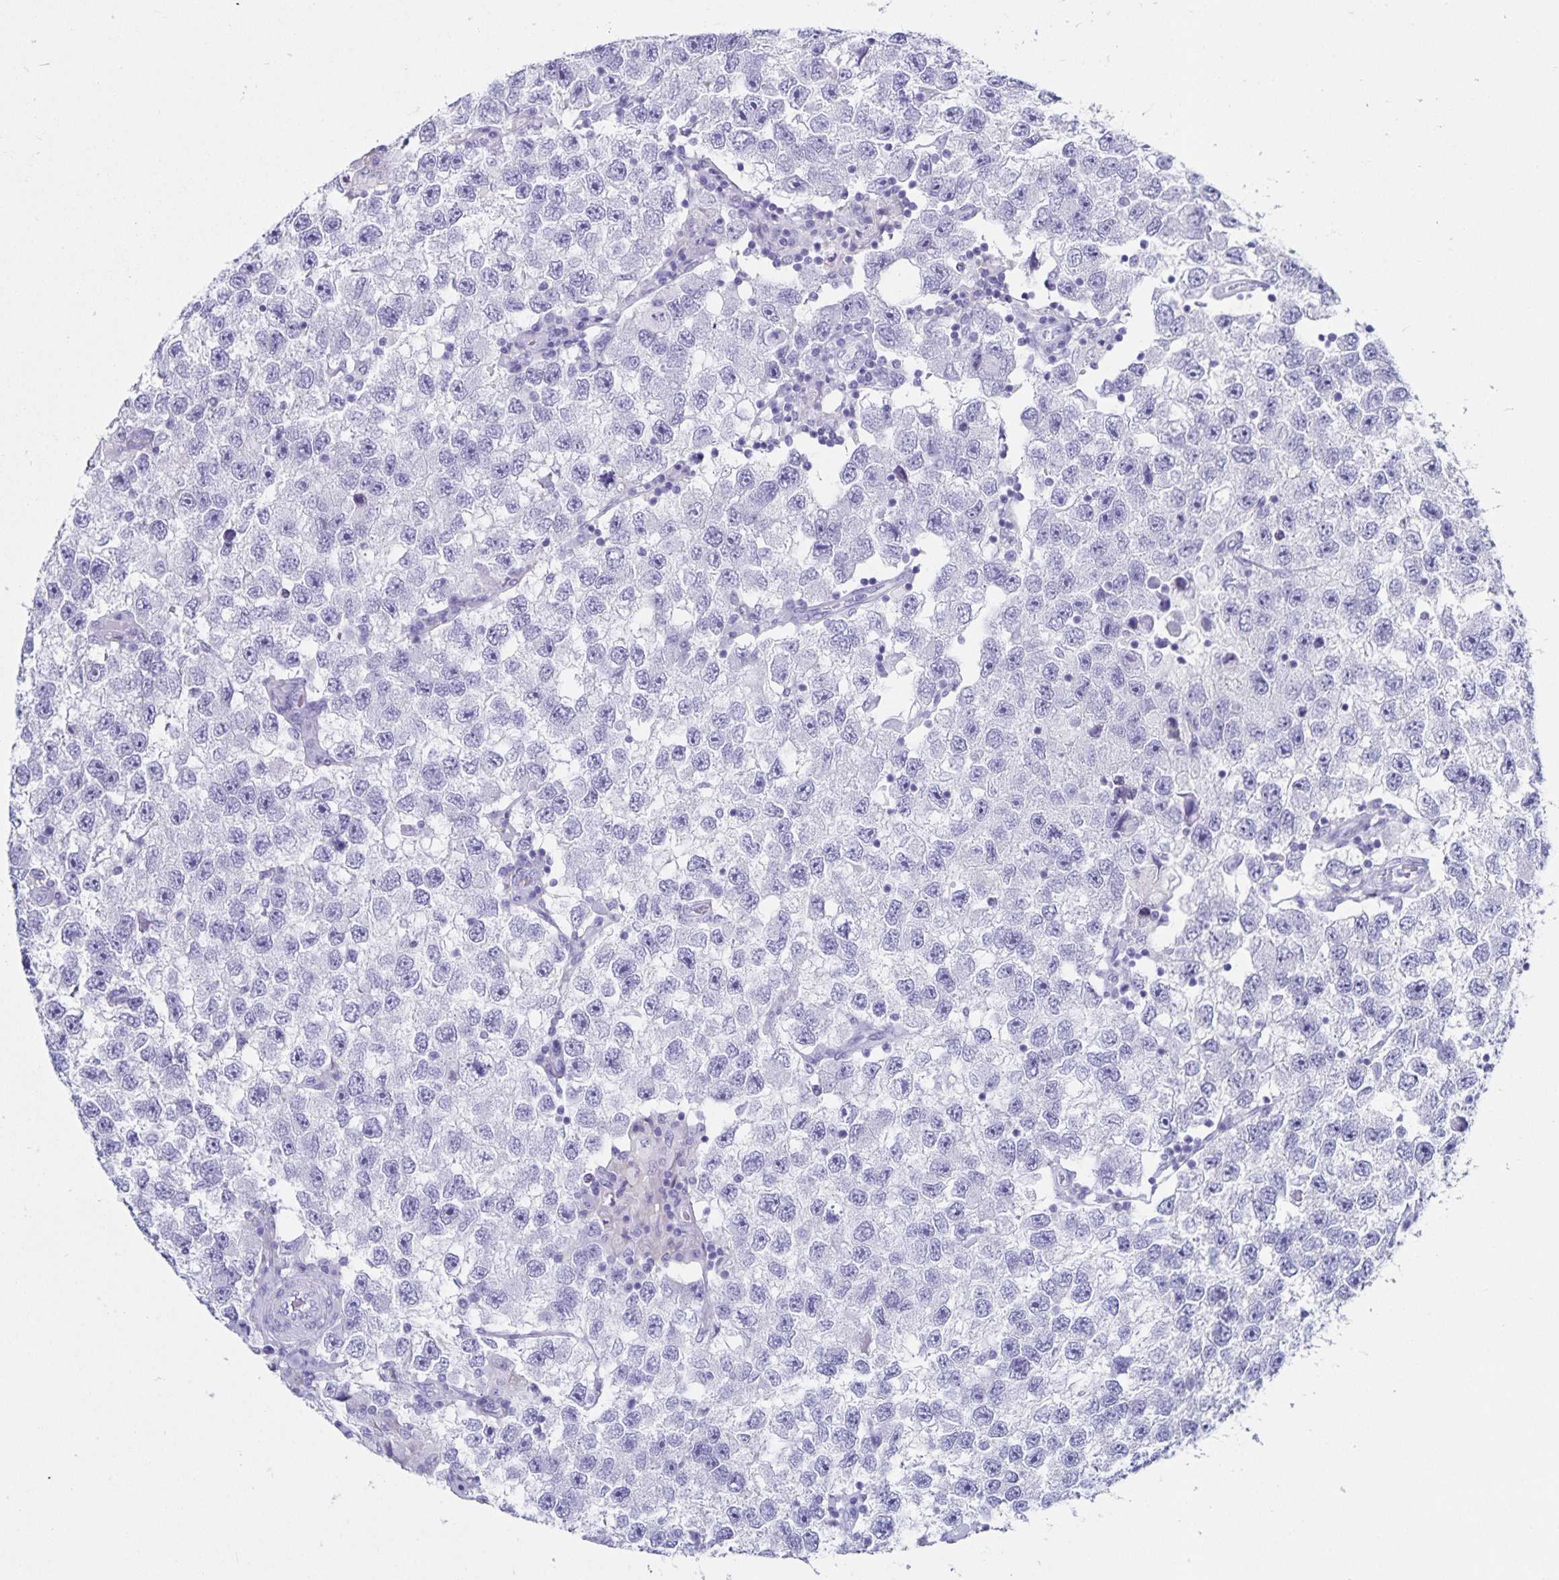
{"staining": {"intensity": "negative", "quantity": "none", "location": "none"}, "tissue": "testis cancer", "cell_type": "Tumor cells", "image_type": "cancer", "snomed": [{"axis": "morphology", "description": "Seminoma, NOS"}, {"axis": "topography", "description": "Testis"}], "caption": "A histopathology image of human seminoma (testis) is negative for staining in tumor cells.", "gene": "C19orf73", "patient": {"sex": "male", "age": 26}}